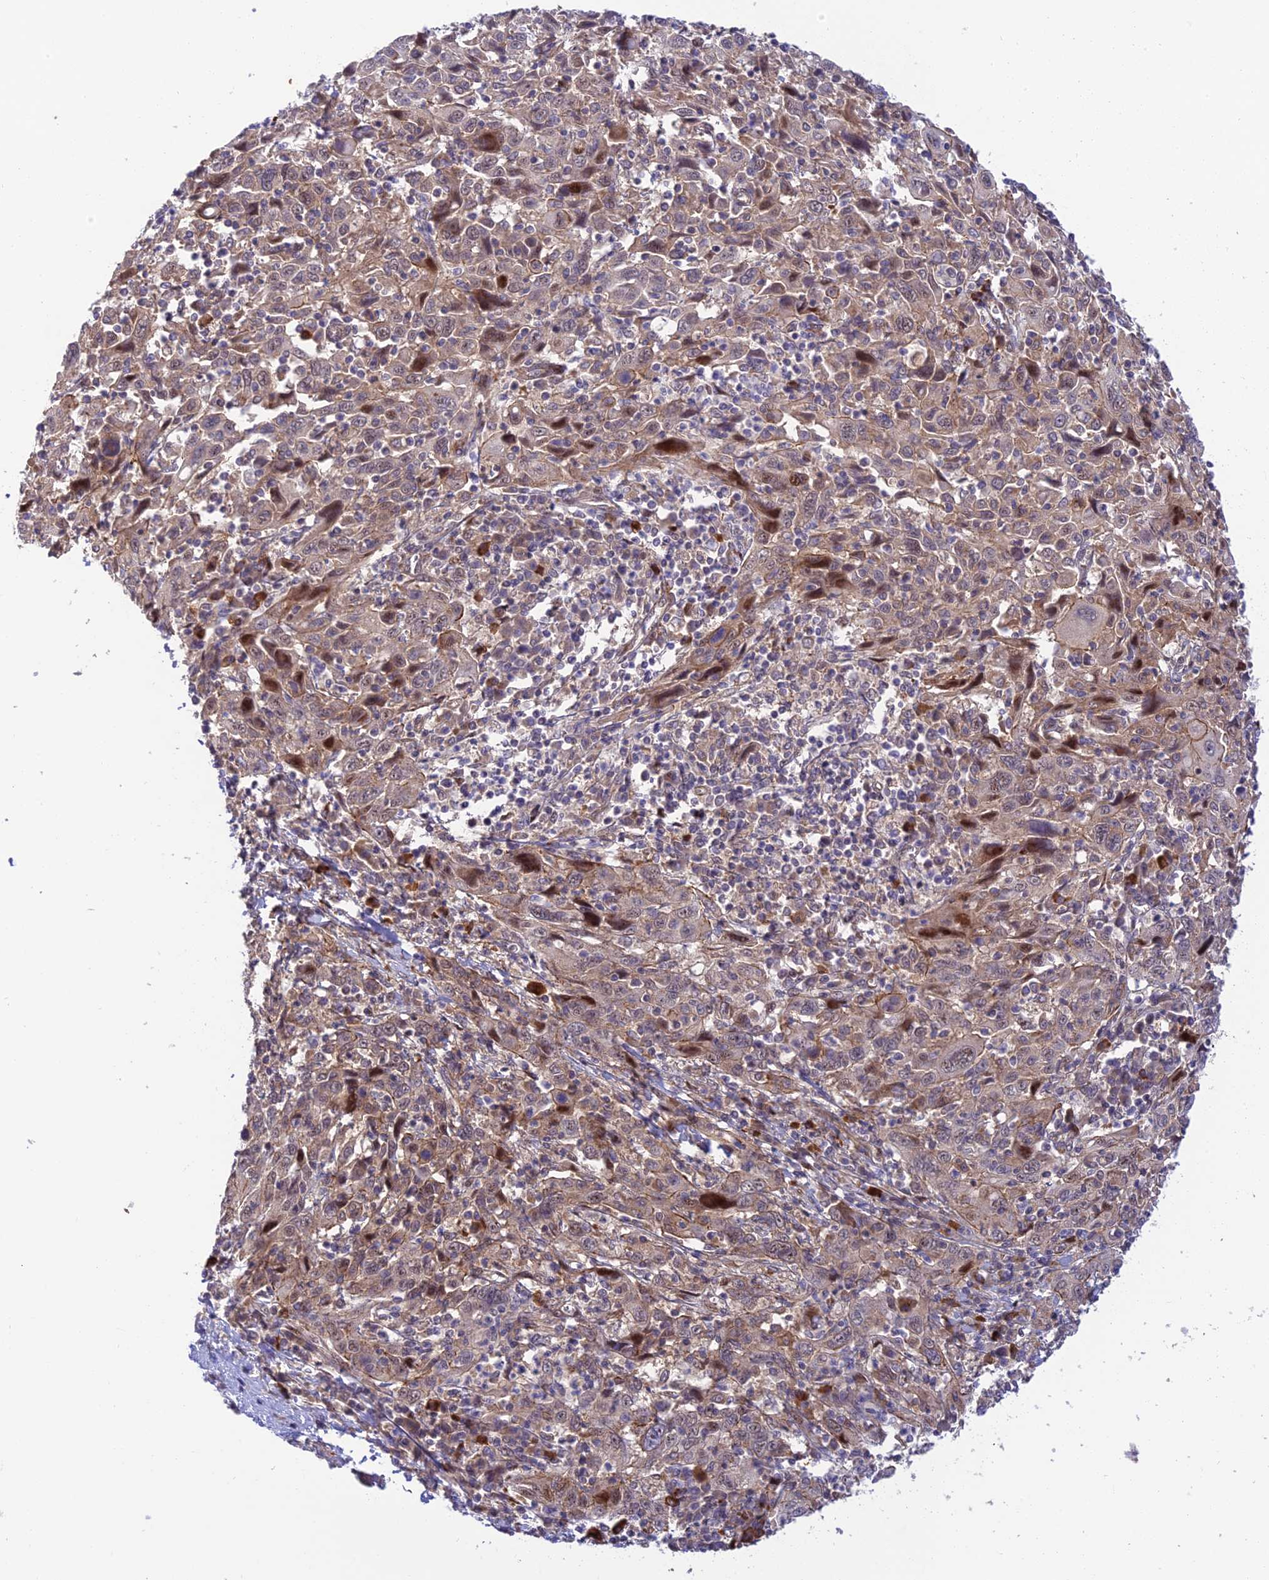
{"staining": {"intensity": "weak", "quantity": "25%-75%", "location": "cytoplasmic/membranous,nuclear"}, "tissue": "cervical cancer", "cell_type": "Tumor cells", "image_type": "cancer", "snomed": [{"axis": "morphology", "description": "Squamous cell carcinoma, NOS"}, {"axis": "topography", "description": "Cervix"}], "caption": "Tumor cells show weak cytoplasmic/membranous and nuclear expression in about 25%-75% of cells in cervical squamous cell carcinoma.", "gene": "ZNF584", "patient": {"sex": "female", "age": 46}}